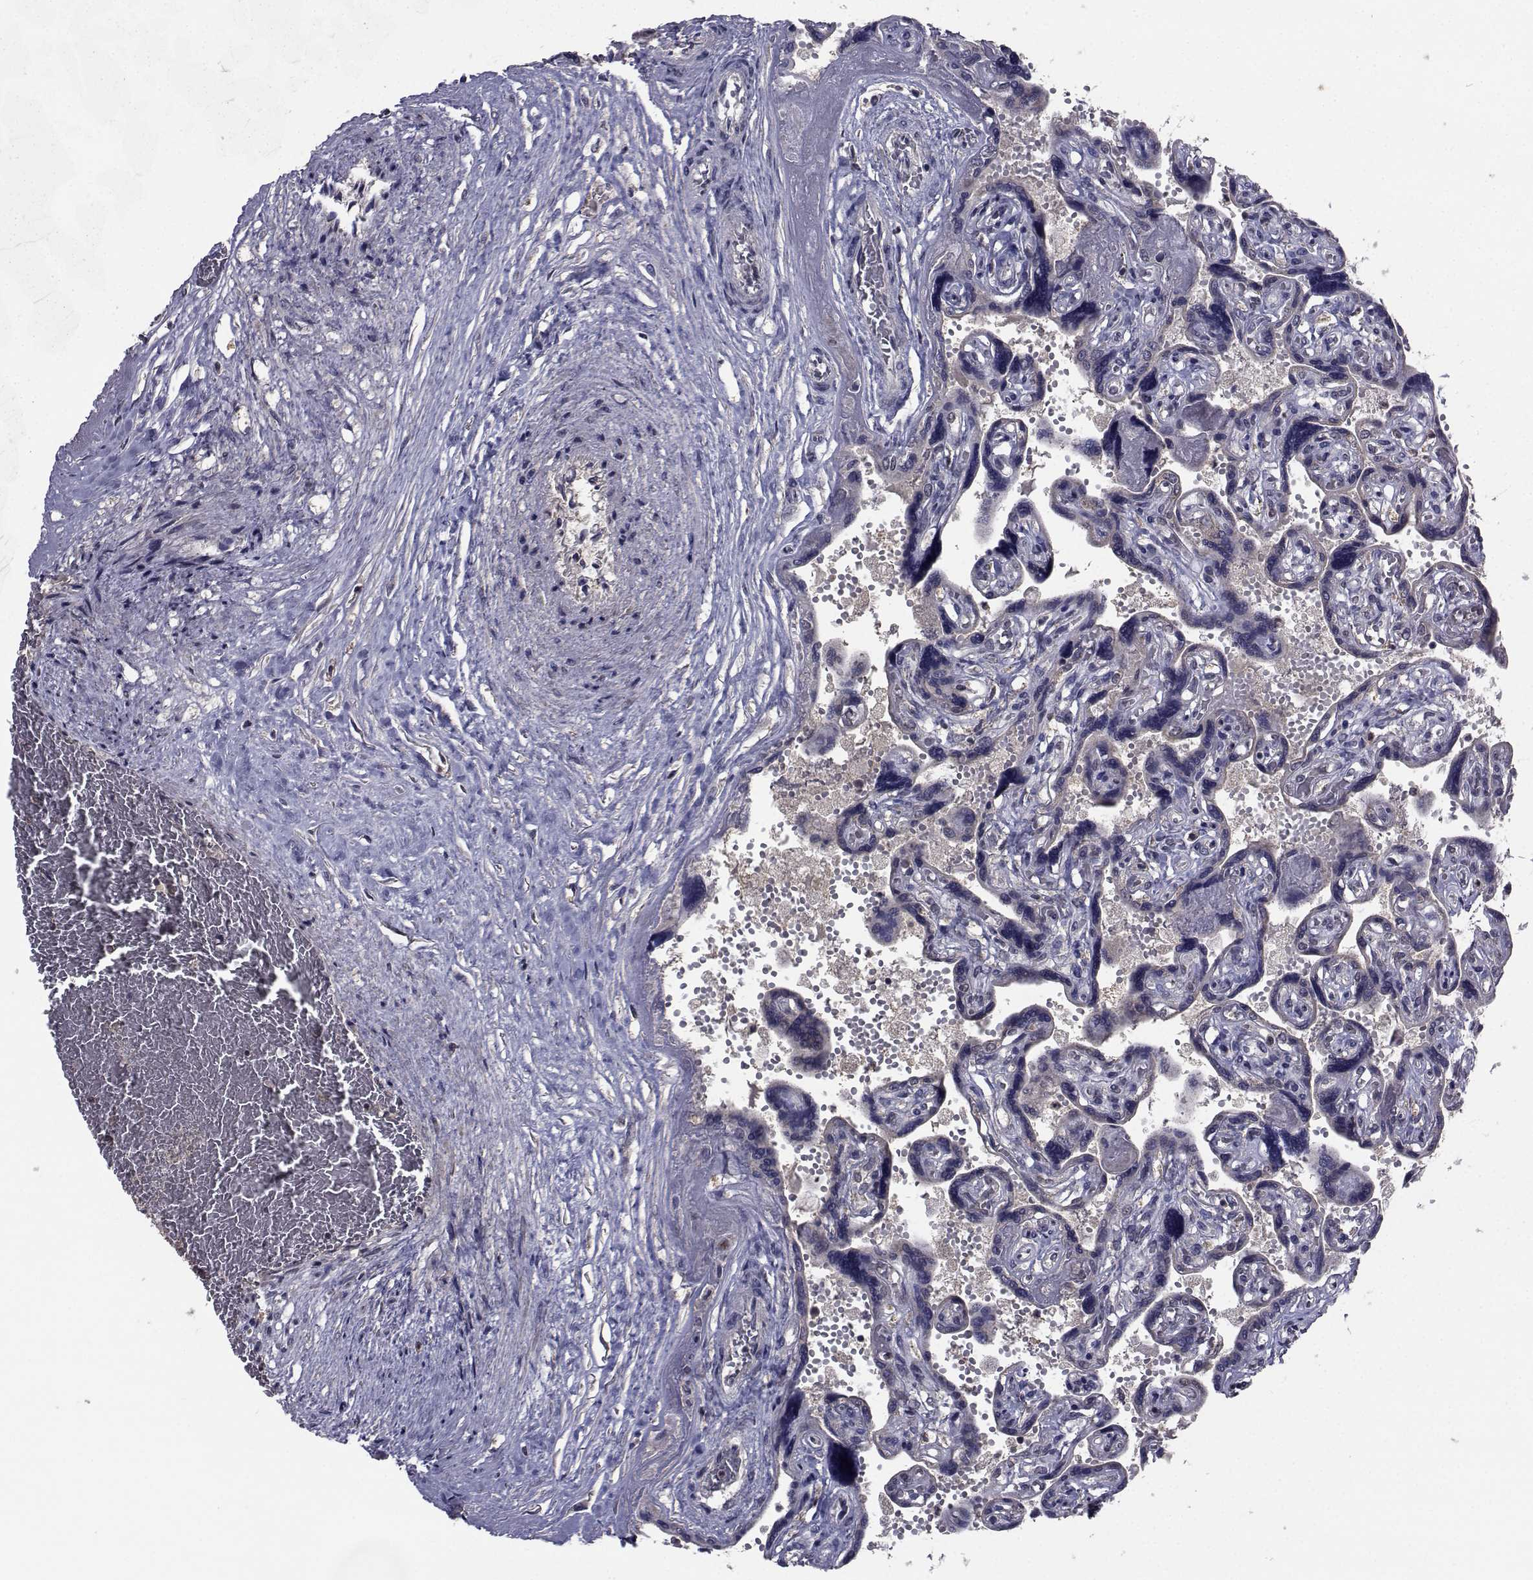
{"staining": {"intensity": "negative", "quantity": "none", "location": "none"}, "tissue": "placenta", "cell_type": "Decidual cells", "image_type": "normal", "snomed": [{"axis": "morphology", "description": "Normal tissue, NOS"}, {"axis": "topography", "description": "Placenta"}], "caption": "Decidual cells are negative for brown protein staining in benign placenta. The staining is performed using DAB brown chromogen with nuclei counter-stained in using hematoxylin.", "gene": "CYP2S1", "patient": {"sex": "female", "age": 32}}